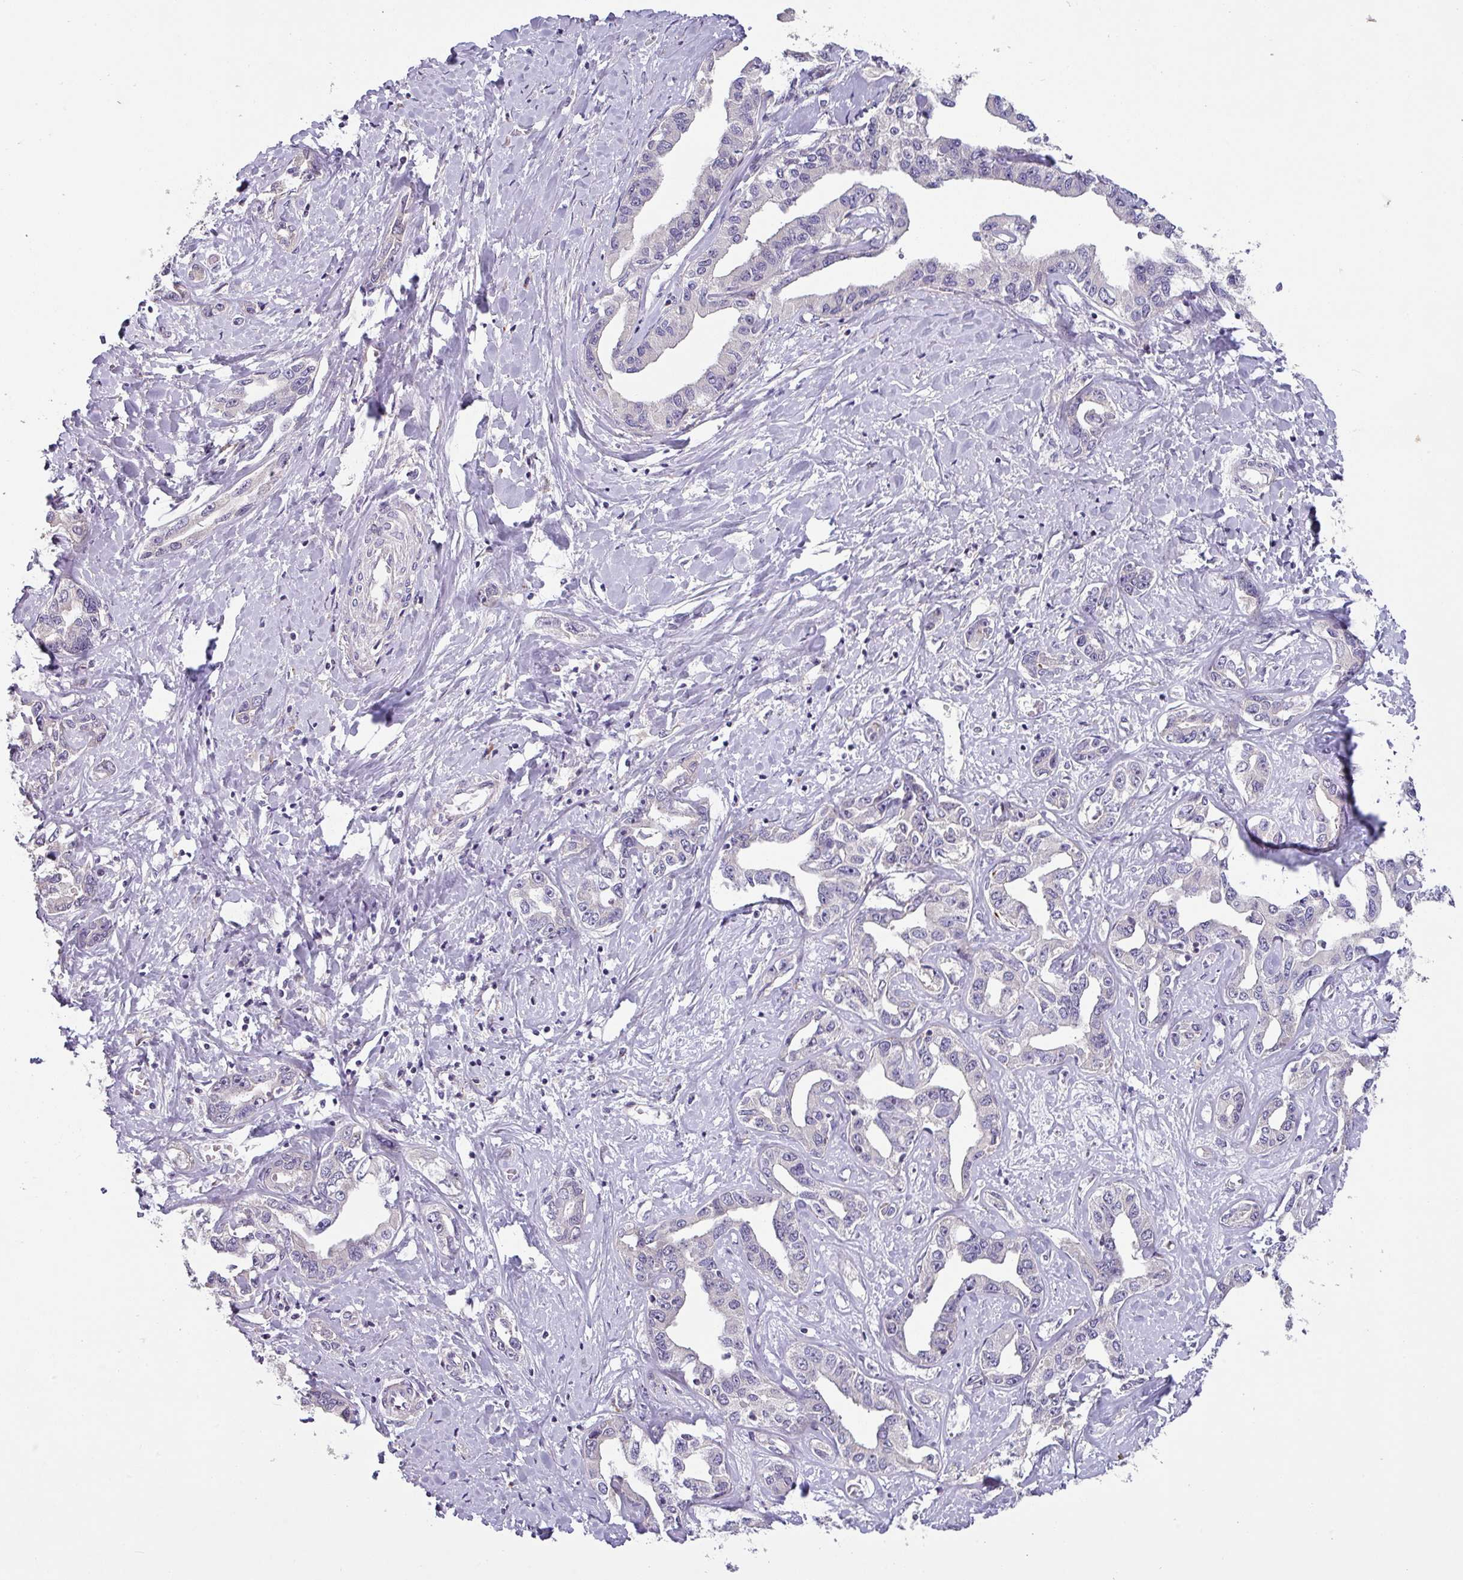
{"staining": {"intensity": "negative", "quantity": "none", "location": "none"}, "tissue": "liver cancer", "cell_type": "Tumor cells", "image_type": "cancer", "snomed": [{"axis": "morphology", "description": "Cholangiocarcinoma"}, {"axis": "topography", "description": "Liver"}], "caption": "Protein analysis of cholangiocarcinoma (liver) reveals no significant positivity in tumor cells. Brightfield microscopy of immunohistochemistry stained with DAB (brown) and hematoxylin (blue), captured at high magnification.", "gene": "KLHL3", "patient": {"sex": "male", "age": 59}}